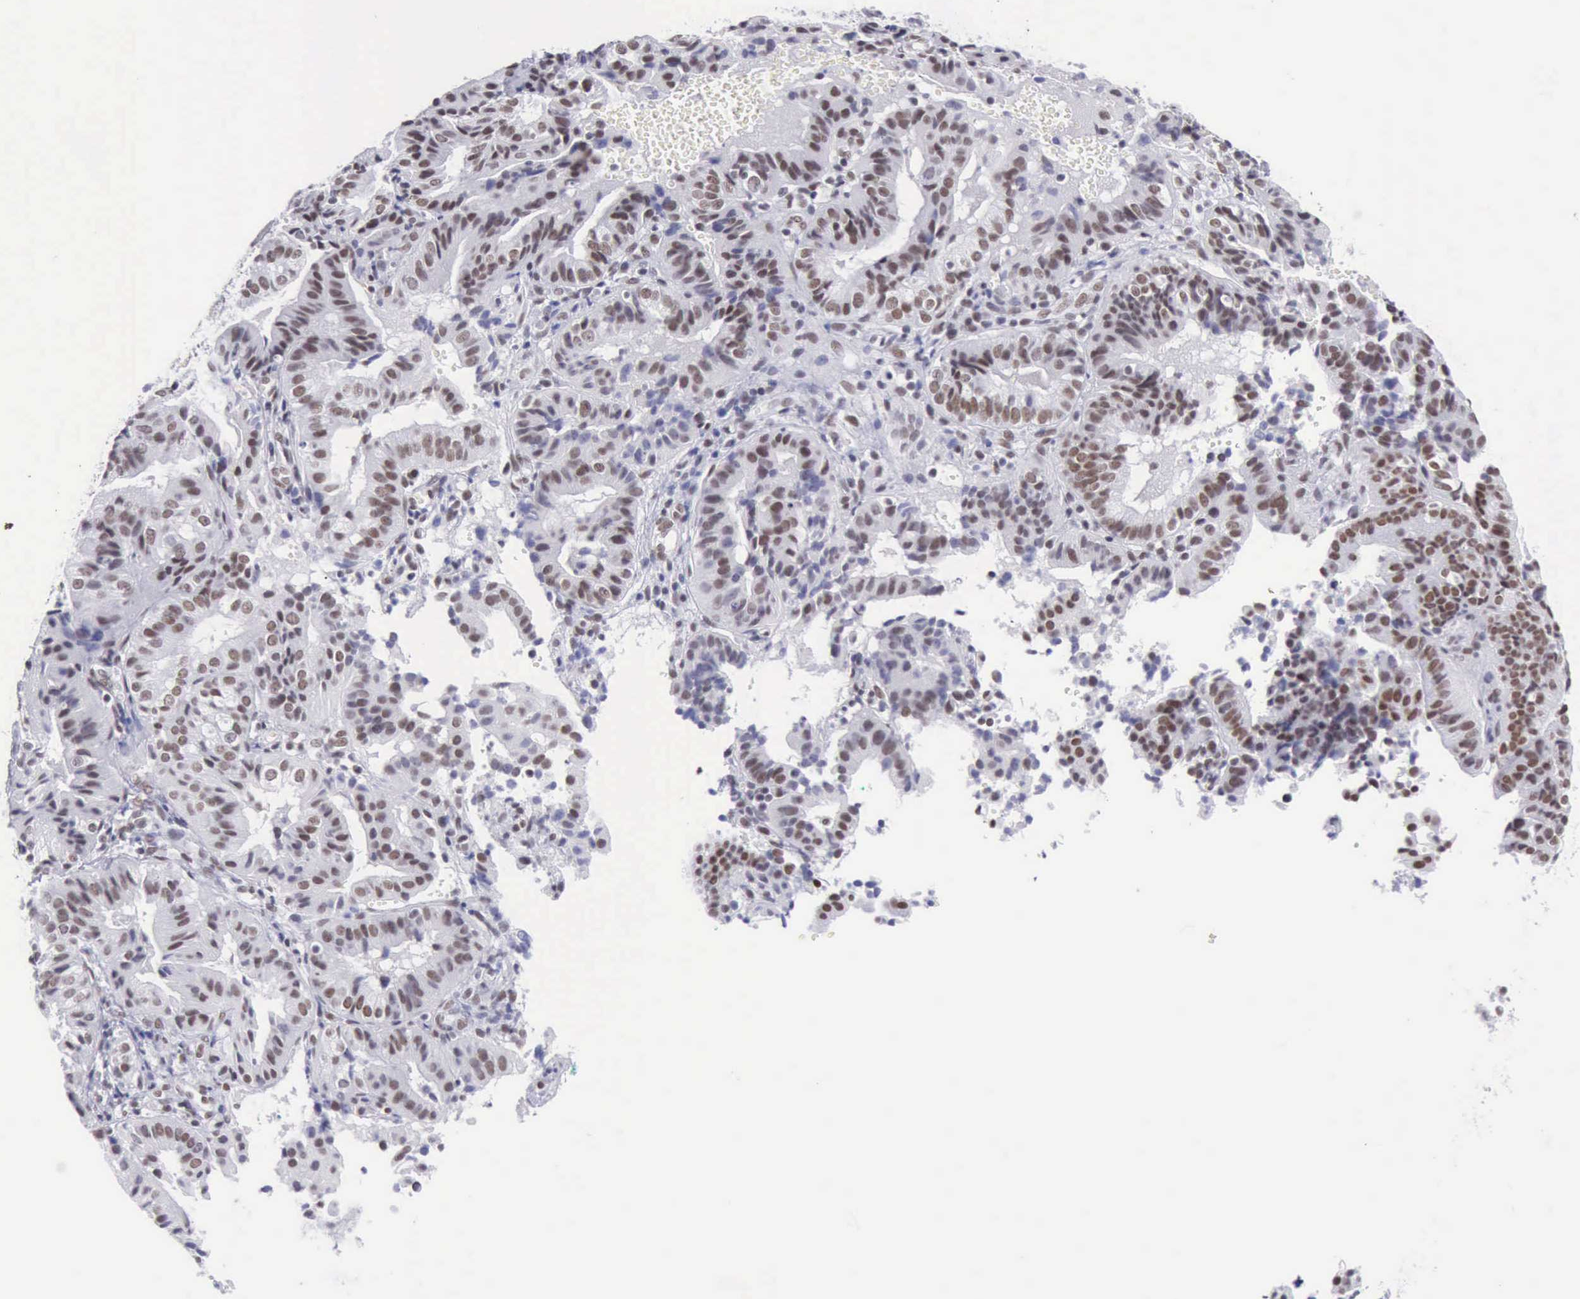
{"staining": {"intensity": "weak", "quantity": "25%-75%", "location": "nuclear"}, "tissue": "cervical cancer", "cell_type": "Tumor cells", "image_type": "cancer", "snomed": [{"axis": "morphology", "description": "Adenocarcinoma, NOS"}, {"axis": "topography", "description": "Cervix"}], "caption": "Immunohistochemical staining of human adenocarcinoma (cervical) shows low levels of weak nuclear protein staining in approximately 25%-75% of tumor cells. The staining was performed using DAB (3,3'-diaminobenzidine) to visualize the protein expression in brown, while the nuclei were stained in blue with hematoxylin (Magnification: 20x).", "gene": "EP300", "patient": {"sex": "female", "age": 60}}